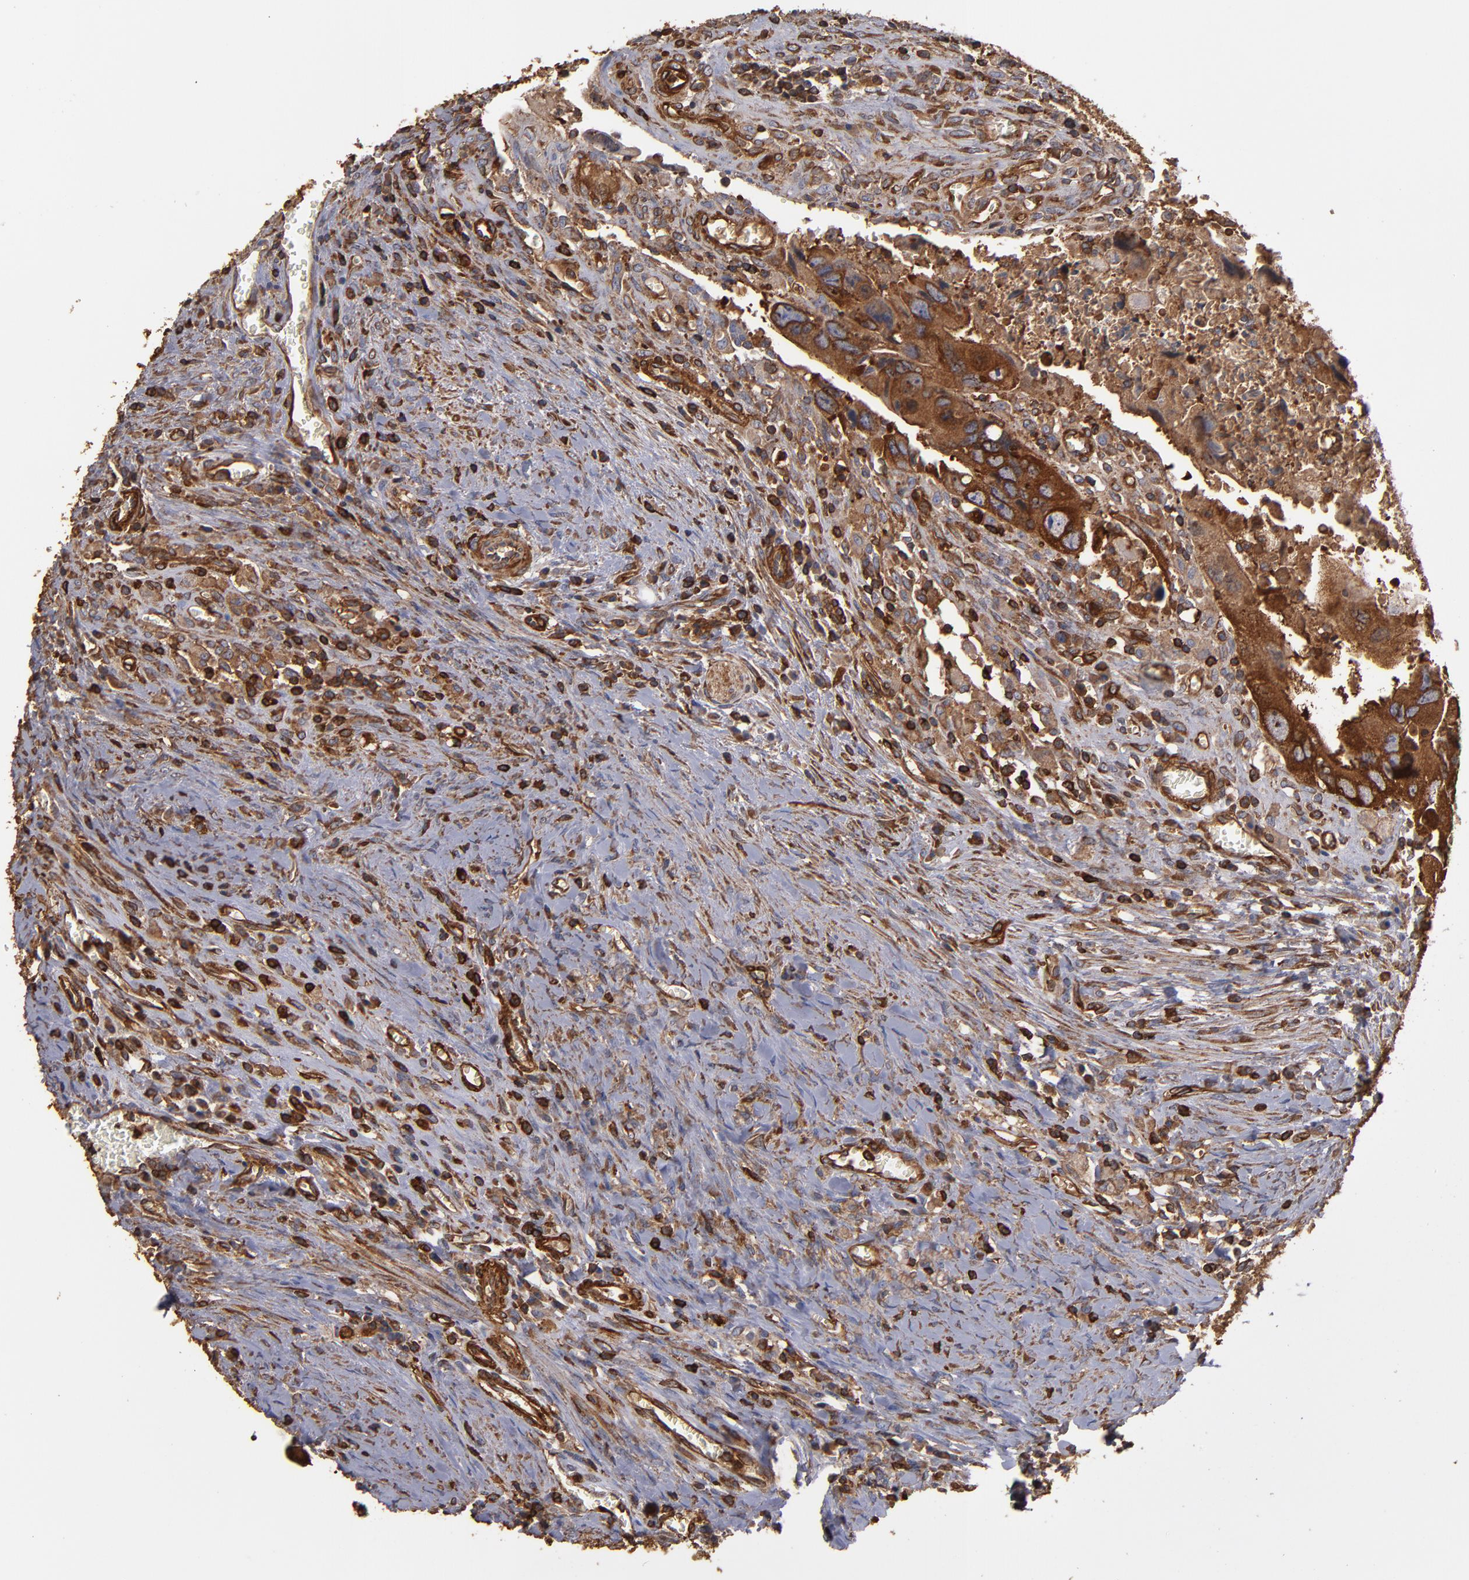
{"staining": {"intensity": "moderate", "quantity": ">75%", "location": "cytoplasmic/membranous"}, "tissue": "colorectal cancer", "cell_type": "Tumor cells", "image_type": "cancer", "snomed": [{"axis": "morphology", "description": "Adenocarcinoma, NOS"}, {"axis": "topography", "description": "Rectum"}], "caption": "Immunohistochemical staining of human colorectal adenocarcinoma exhibits medium levels of moderate cytoplasmic/membranous protein positivity in approximately >75% of tumor cells.", "gene": "ACTN4", "patient": {"sex": "male", "age": 70}}